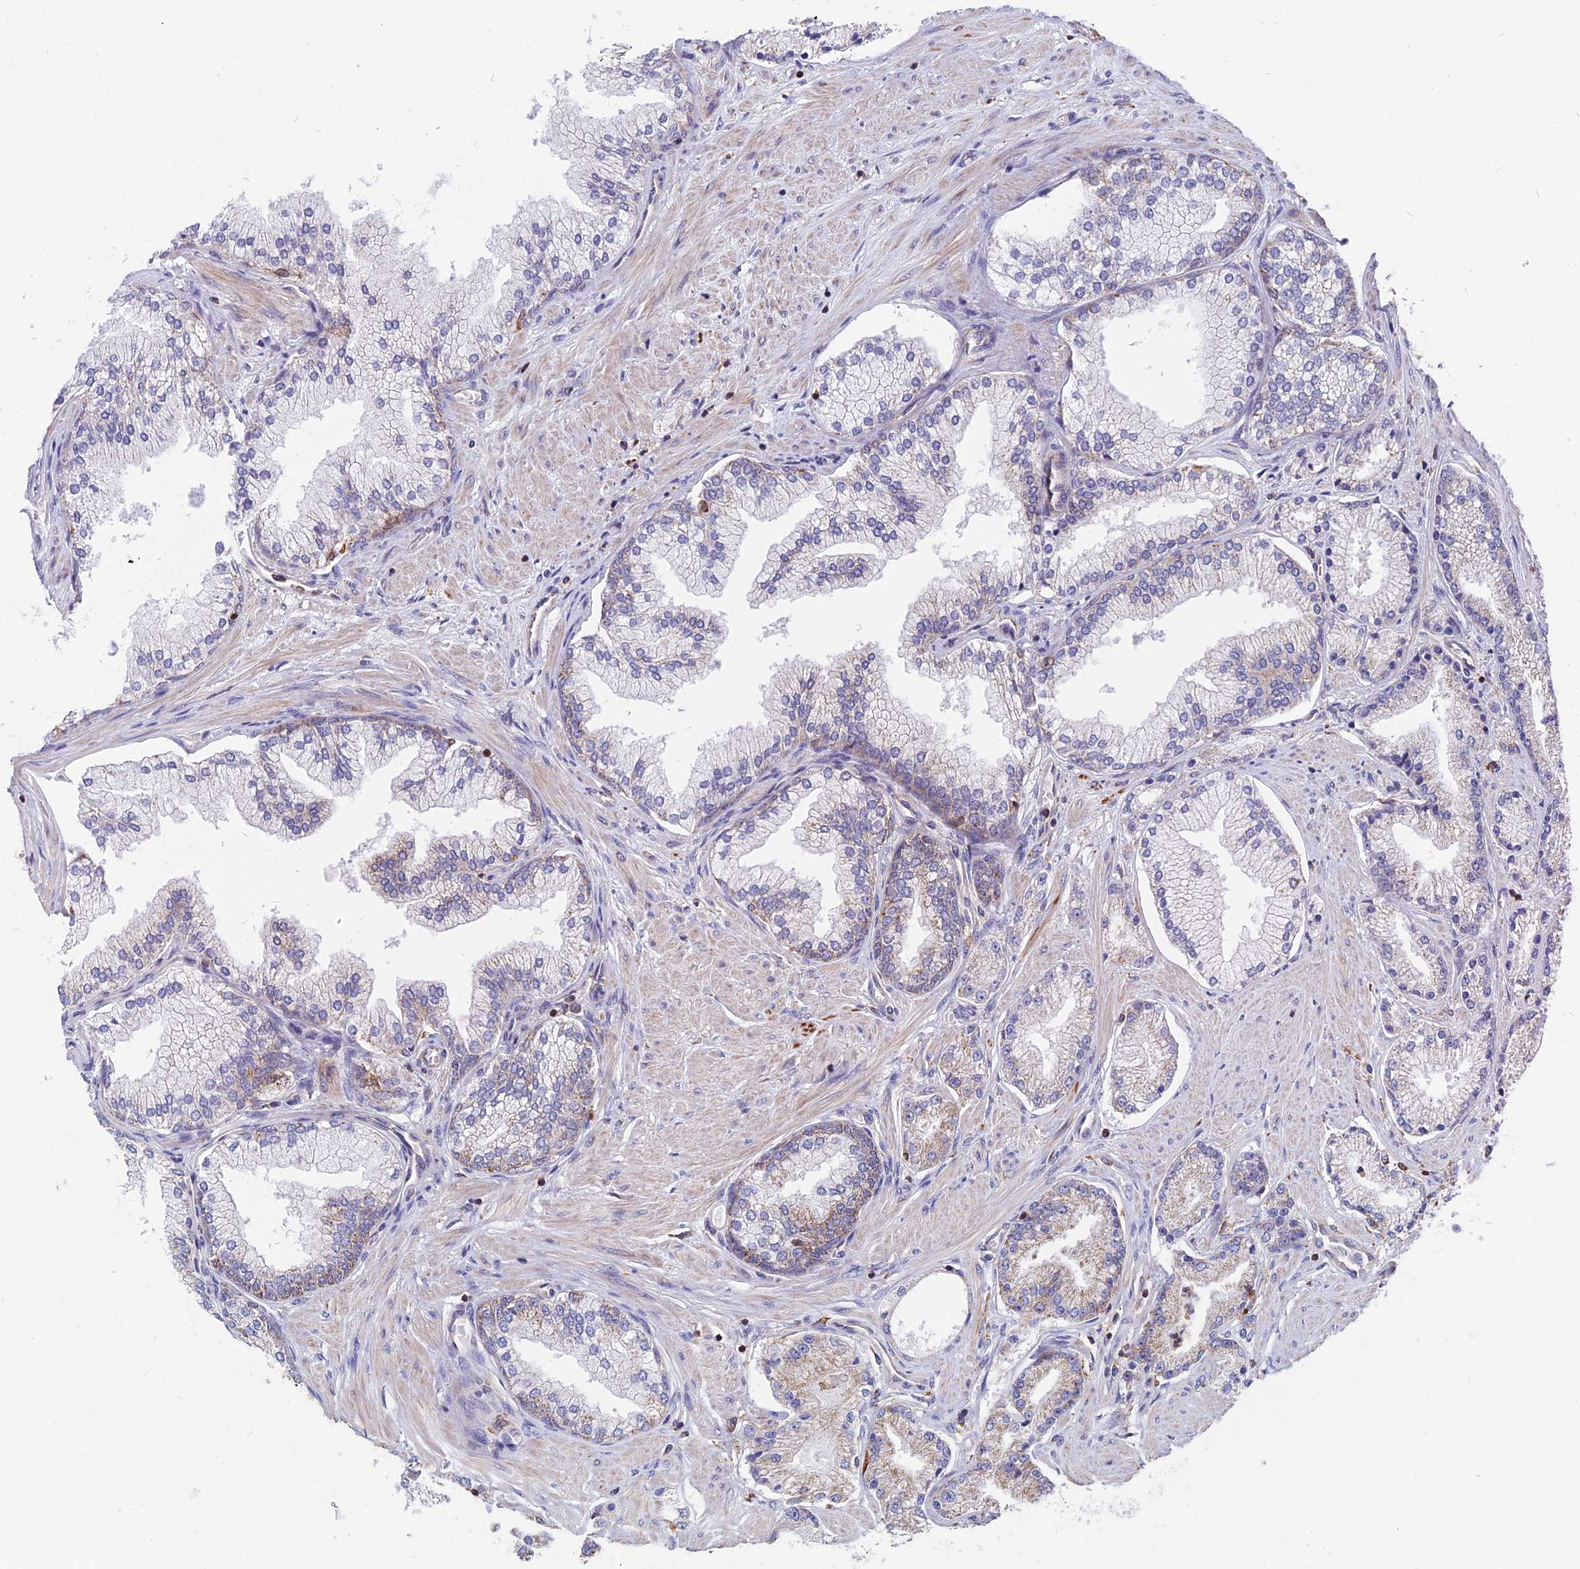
{"staining": {"intensity": "weak", "quantity": "<25%", "location": "cytoplasmic/membranous"}, "tissue": "prostate cancer", "cell_type": "Tumor cells", "image_type": "cancer", "snomed": [{"axis": "morphology", "description": "Adenocarcinoma, High grade"}, {"axis": "topography", "description": "Prostate"}], "caption": "This is an immunohistochemistry histopathology image of human prostate cancer. There is no staining in tumor cells.", "gene": "HSD17B8", "patient": {"sex": "male", "age": 67}}